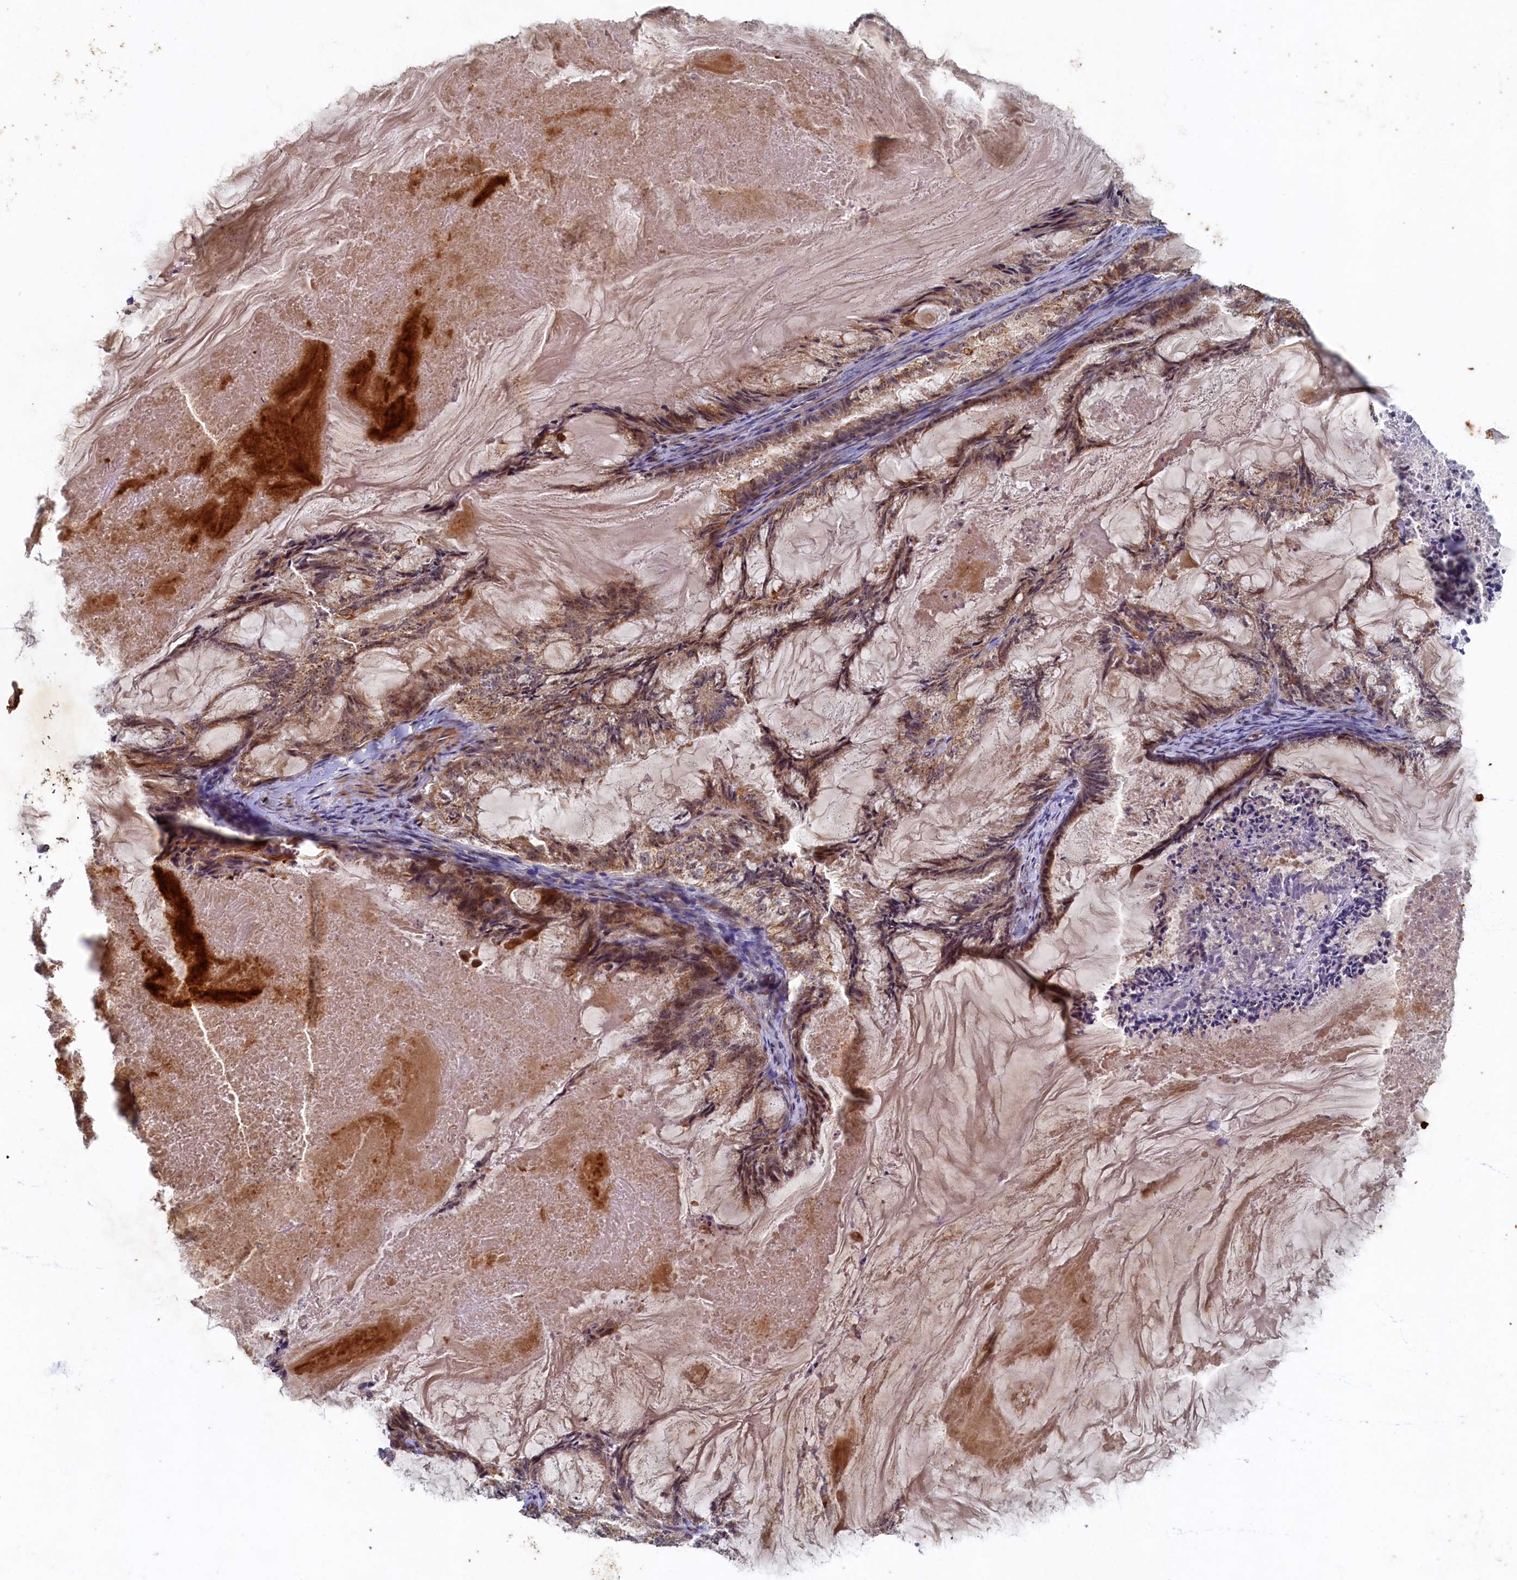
{"staining": {"intensity": "moderate", "quantity": ">75%", "location": "cytoplasmic/membranous"}, "tissue": "endometrial cancer", "cell_type": "Tumor cells", "image_type": "cancer", "snomed": [{"axis": "morphology", "description": "Adenocarcinoma, NOS"}, {"axis": "topography", "description": "Endometrium"}], "caption": "A histopathology image of human endometrial cancer stained for a protein reveals moderate cytoplasmic/membranous brown staining in tumor cells.", "gene": "CEP20", "patient": {"sex": "female", "age": 86}}